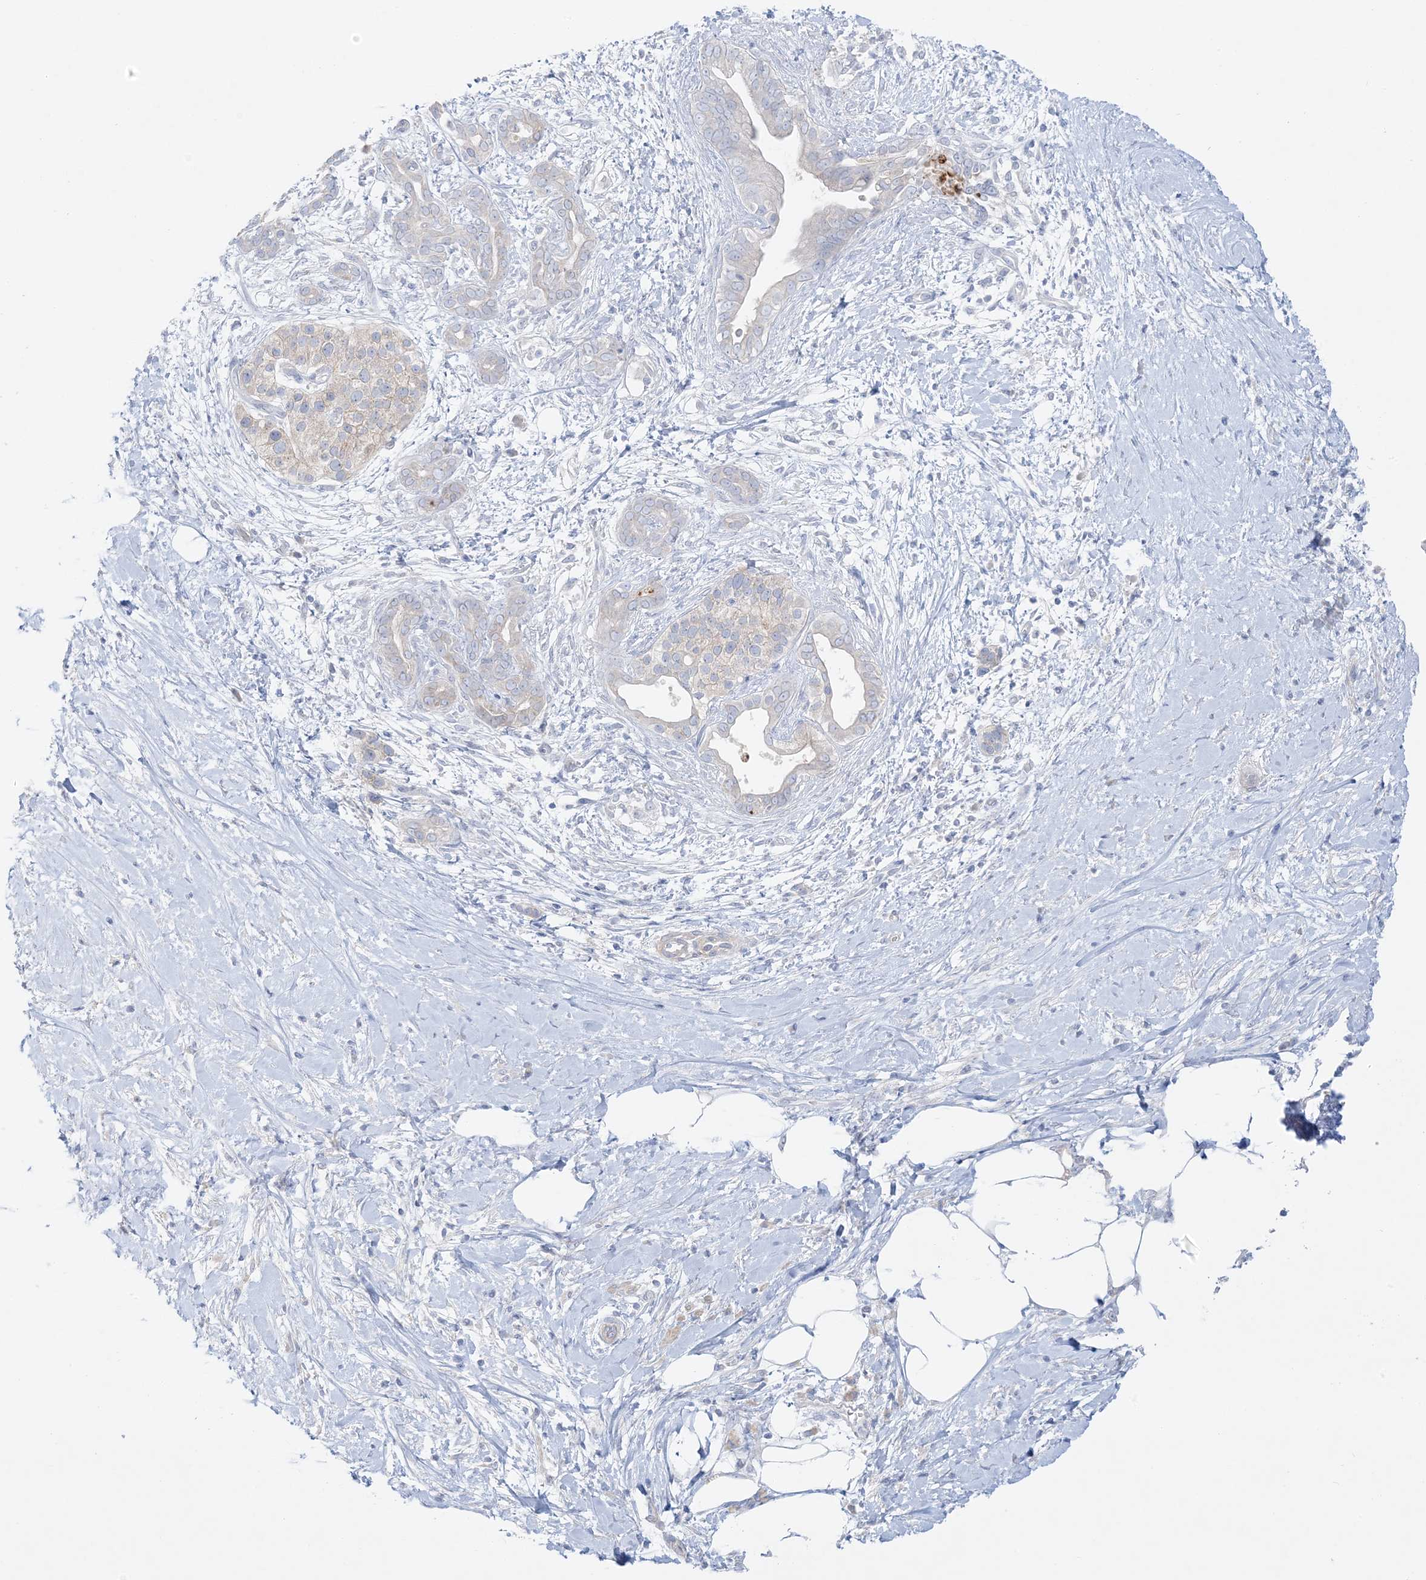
{"staining": {"intensity": "negative", "quantity": "none", "location": "none"}, "tissue": "pancreatic cancer", "cell_type": "Tumor cells", "image_type": "cancer", "snomed": [{"axis": "morphology", "description": "Adenocarcinoma, NOS"}, {"axis": "topography", "description": "Pancreas"}], "caption": "Tumor cells are negative for brown protein staining in pancreatic adenocarcinoma.", "gene": "FAM184A", "patient": {"sex": "male", "age": 58}}